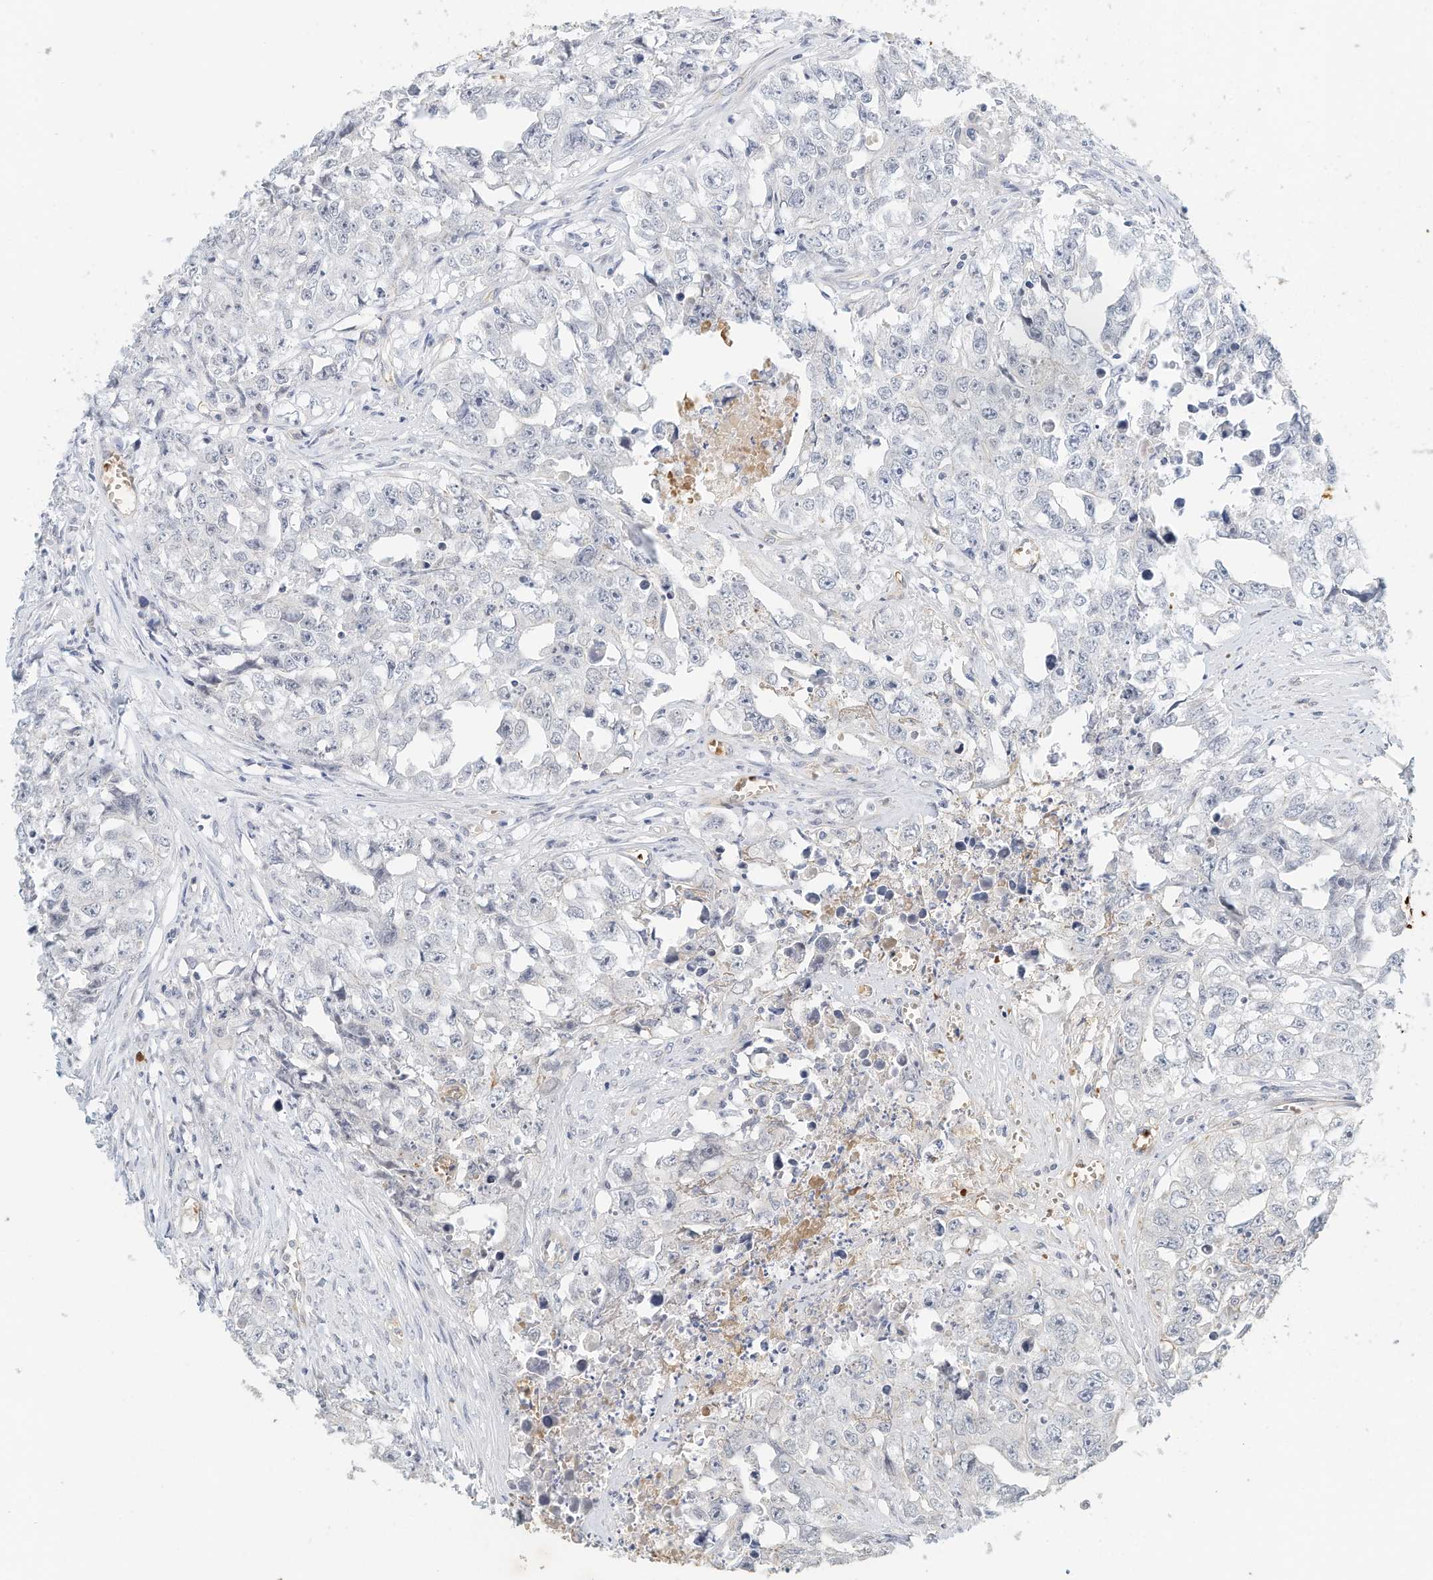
{"staining": {"intensity": "negative", "quantity": "none", "location": "none"}, "tissue": "testis cancer", "cell_type": "Tumor cells", "image_type": "cancer", "snomed": [{"axis": "morphology", "description": "Seminoma, NOS"}, {"axis": "morphology", "description": "Carcinoma, Embryonal, NOS"}, {"axis": "topography", "description": "Testis"}], "caption": "This is a image of immunohistochemistry (IHC) staining of seminoma (testis), which shows no expression in tumor cells.", "gene": "RCAN3", "patient": {"sex": "male", "age": 43}}